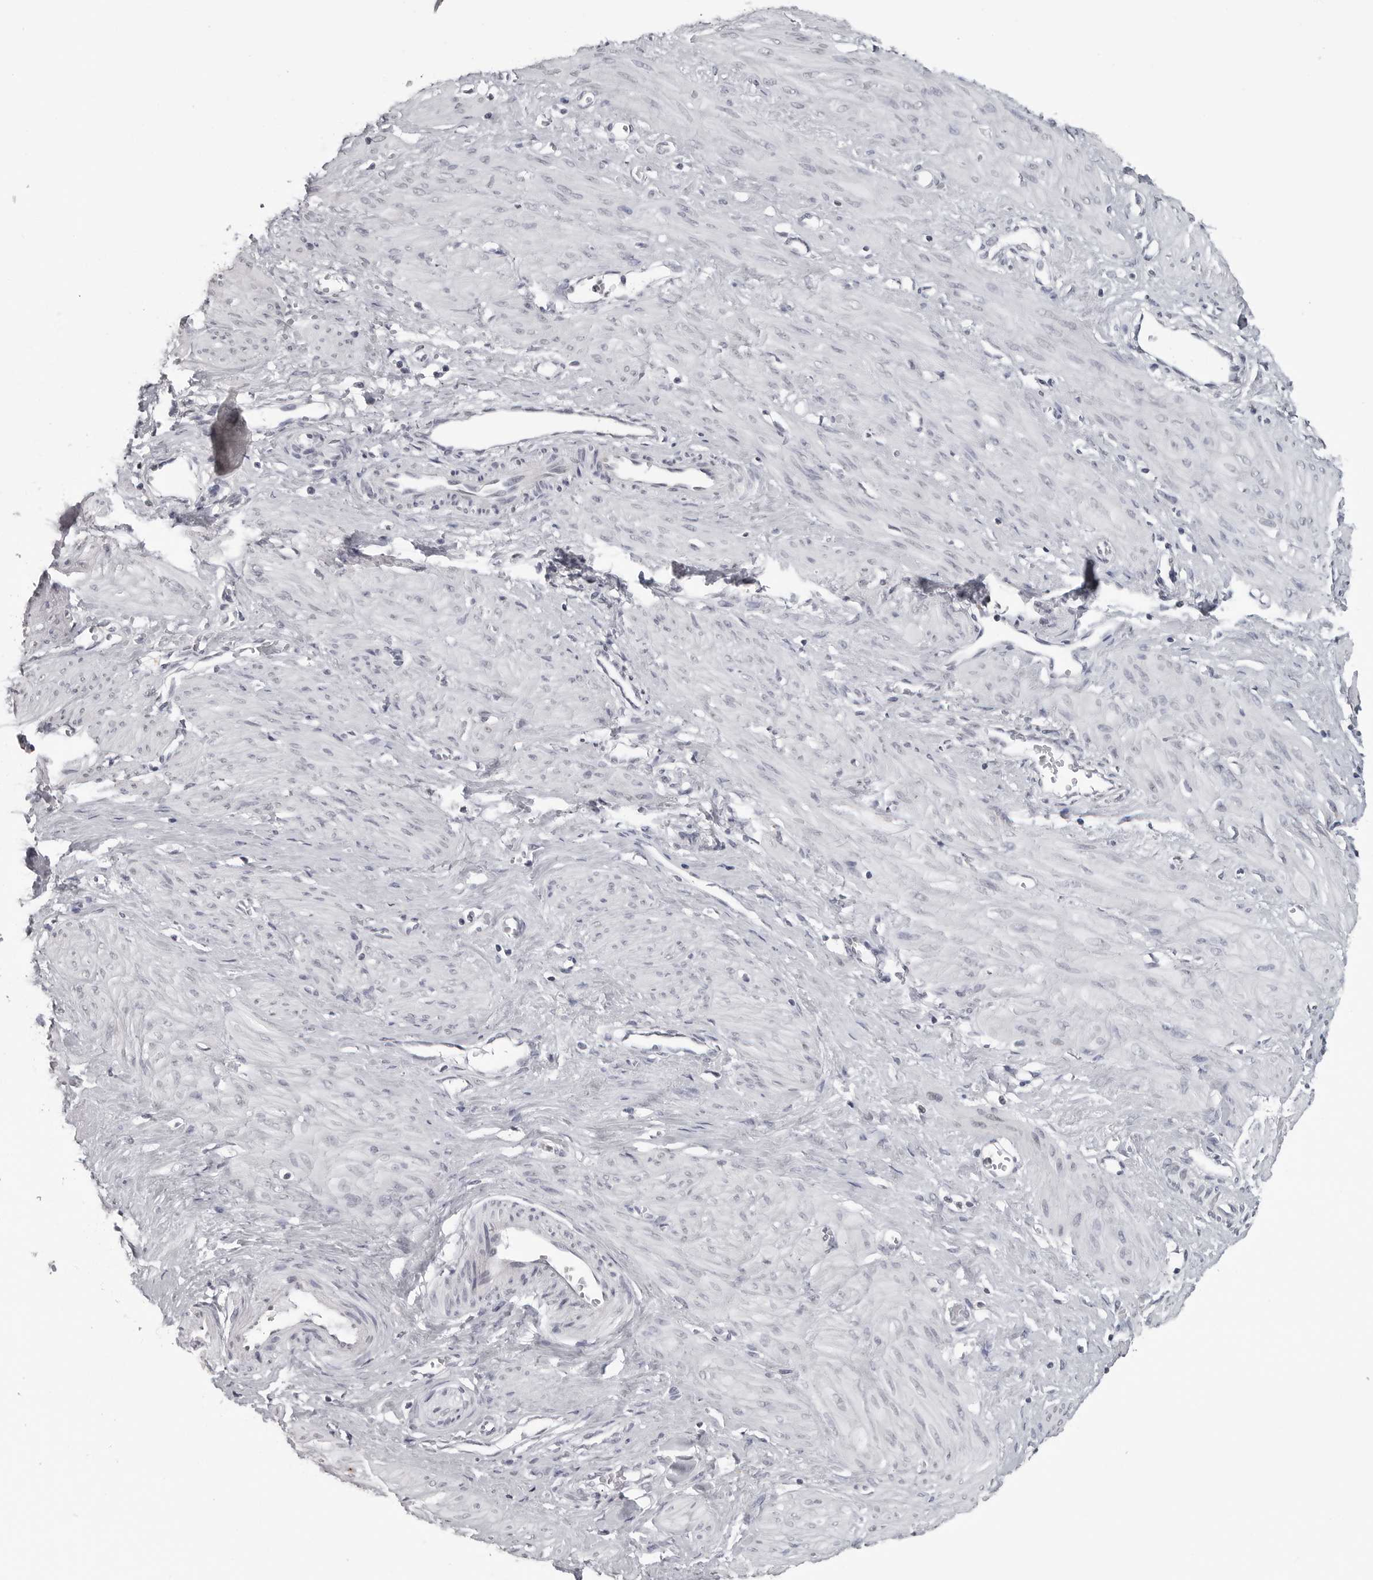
{"staining": {"intensity": "negative", "quantity": "none", "location": "none"}, "tissue": "smooth muscle", "cell_type": "Smooth muscle cells", "image_type": "normal", "snomed": [{"axis": "morphology", "description": "Normal tissue, NOS"}, {"axis": "topography", "description": "Endometrium"}], "caption": "DAB (3,3'-diaminobenzidine) immunohistochemical staining of benign smooth muscle exhibits no significant positivity in smooth muscle cells.", "gene": "DDX54", "patient": {"sex": "female", "age": 33}}